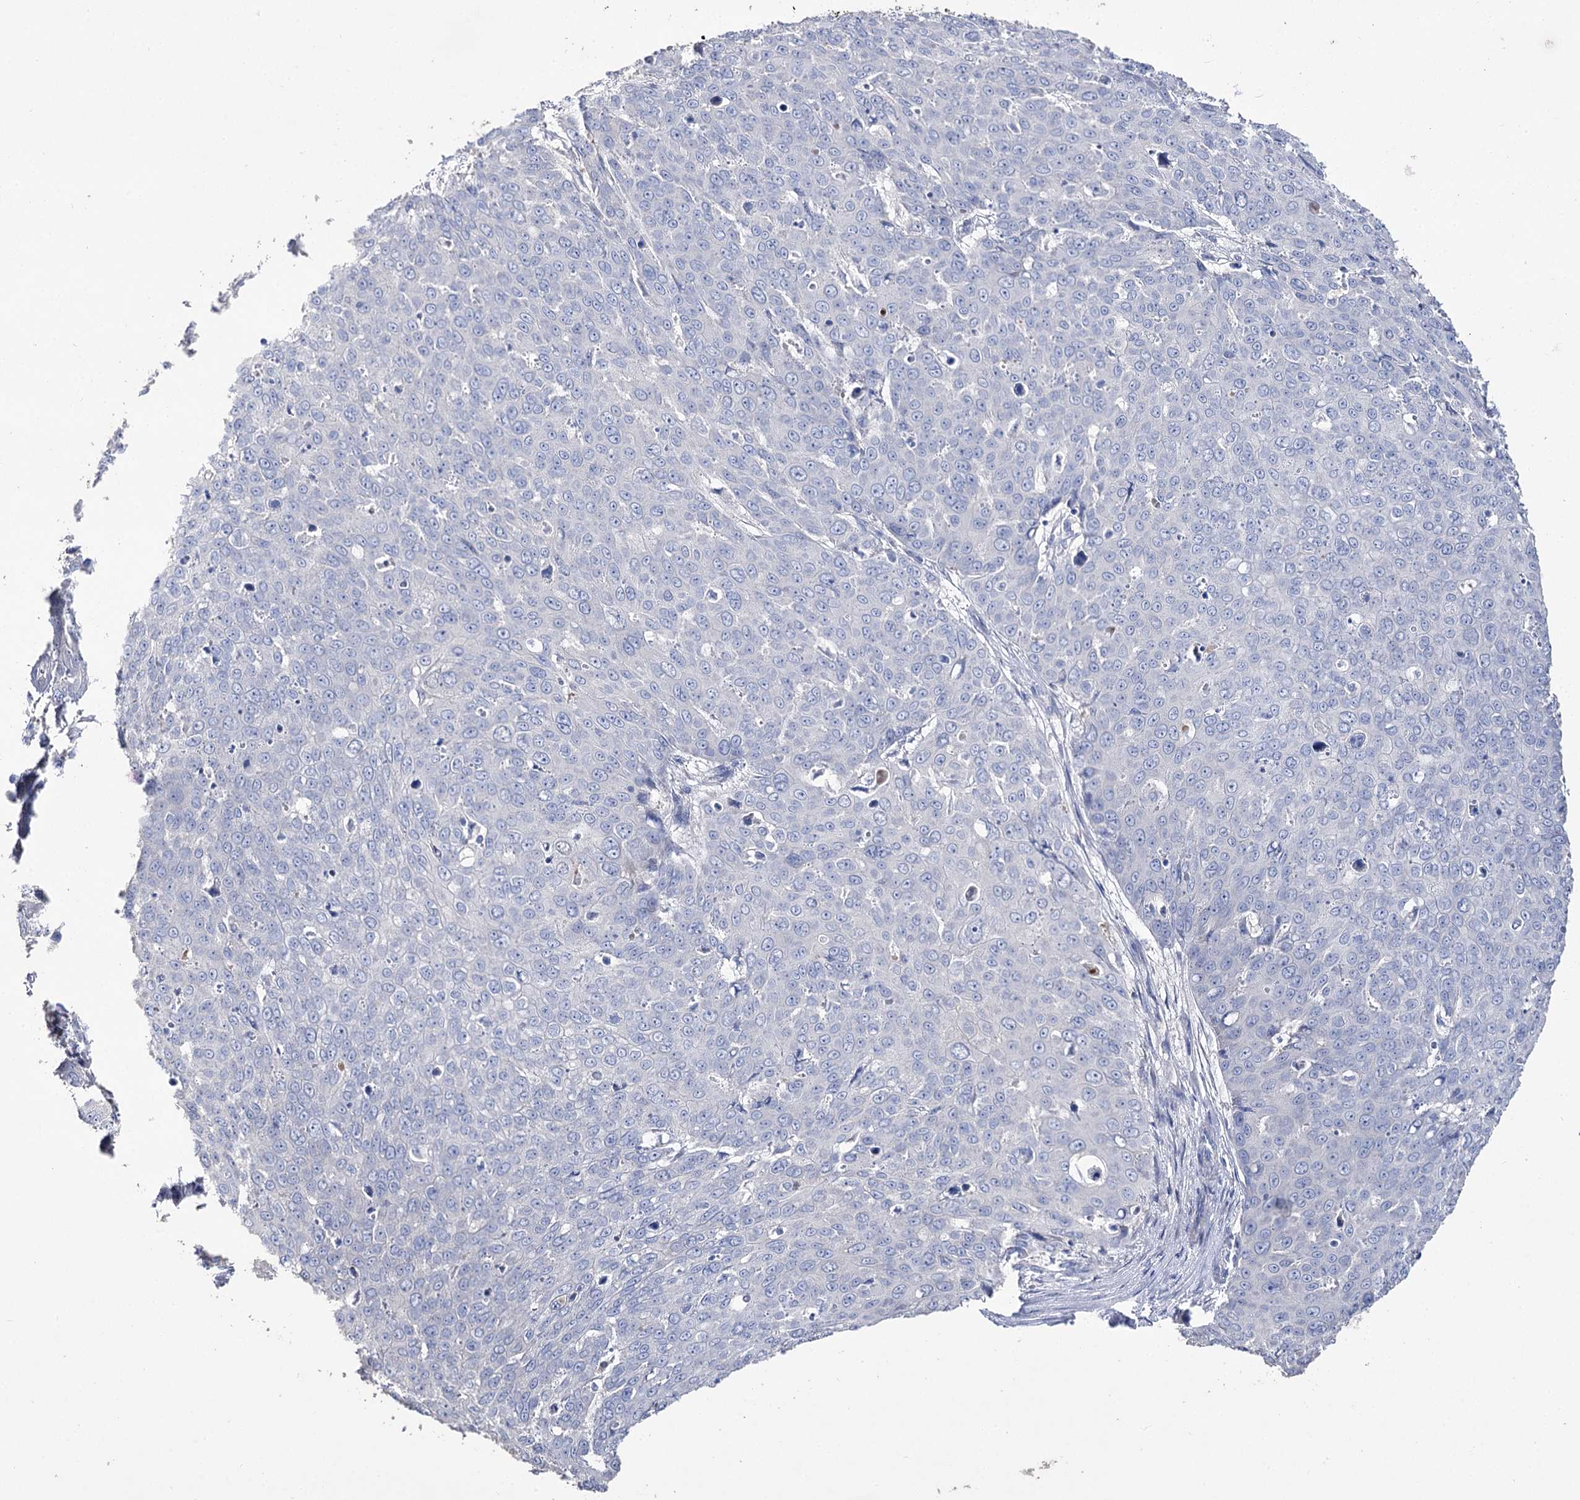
{"staining": {"intensity": "negative", "quantity": "none", "location": "none"}, "tissue": "skin cancer", "cell_type": "Tumor cells", "image_type": "cancer", "snomed": [{"axis": "morphology", "description": "Squamous cell carcinoma, NOS"}, {"axis": "topography", "description": "Skin"}], "caption": "An immunohistochemistry micrograph of skin squamous cell carcinoma is shown. There is no staining in tumor cells of skin squamous cell carcinoma.", "gene": "NRAP", "patient": {"sex": "male", "age": 71}}